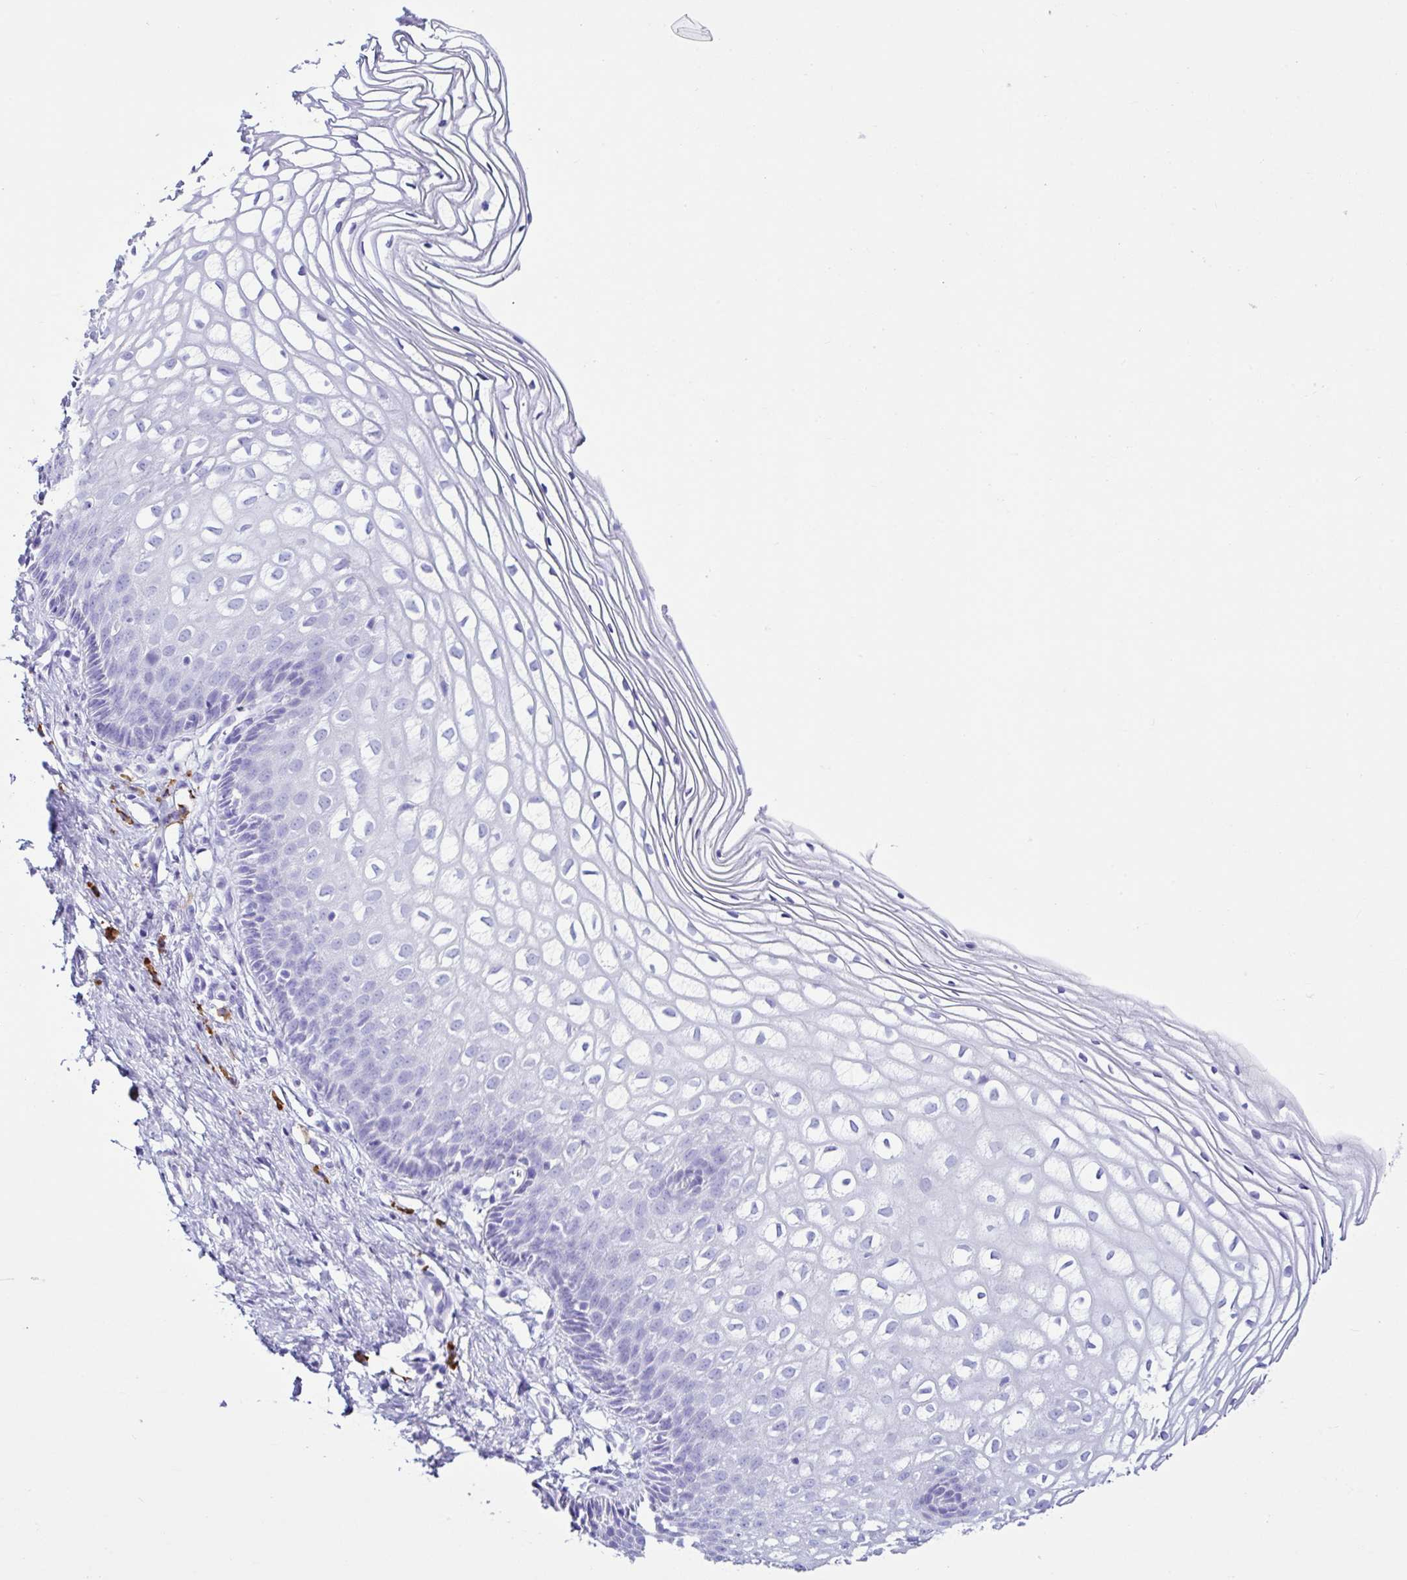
{"staining": {"intensity": "negative", "quantity": "none", "location": "none"}, "tissue": "cervix", "cell_type": "Glandular cells", "image_type": "normal", "snomed": [{"axis": "morphology", "description": "Normal tissue, NOS"}, {"axis": "topography", "description": "Cervix"}], "caption": "The immunohistochemistry (IHC) micrograph has no significant staining in glandular cells of cervix. (IHC, brightfield microscopy, high magnification).", "gene": "PIGF", "patient": {"sex": "female", "age": 36}}